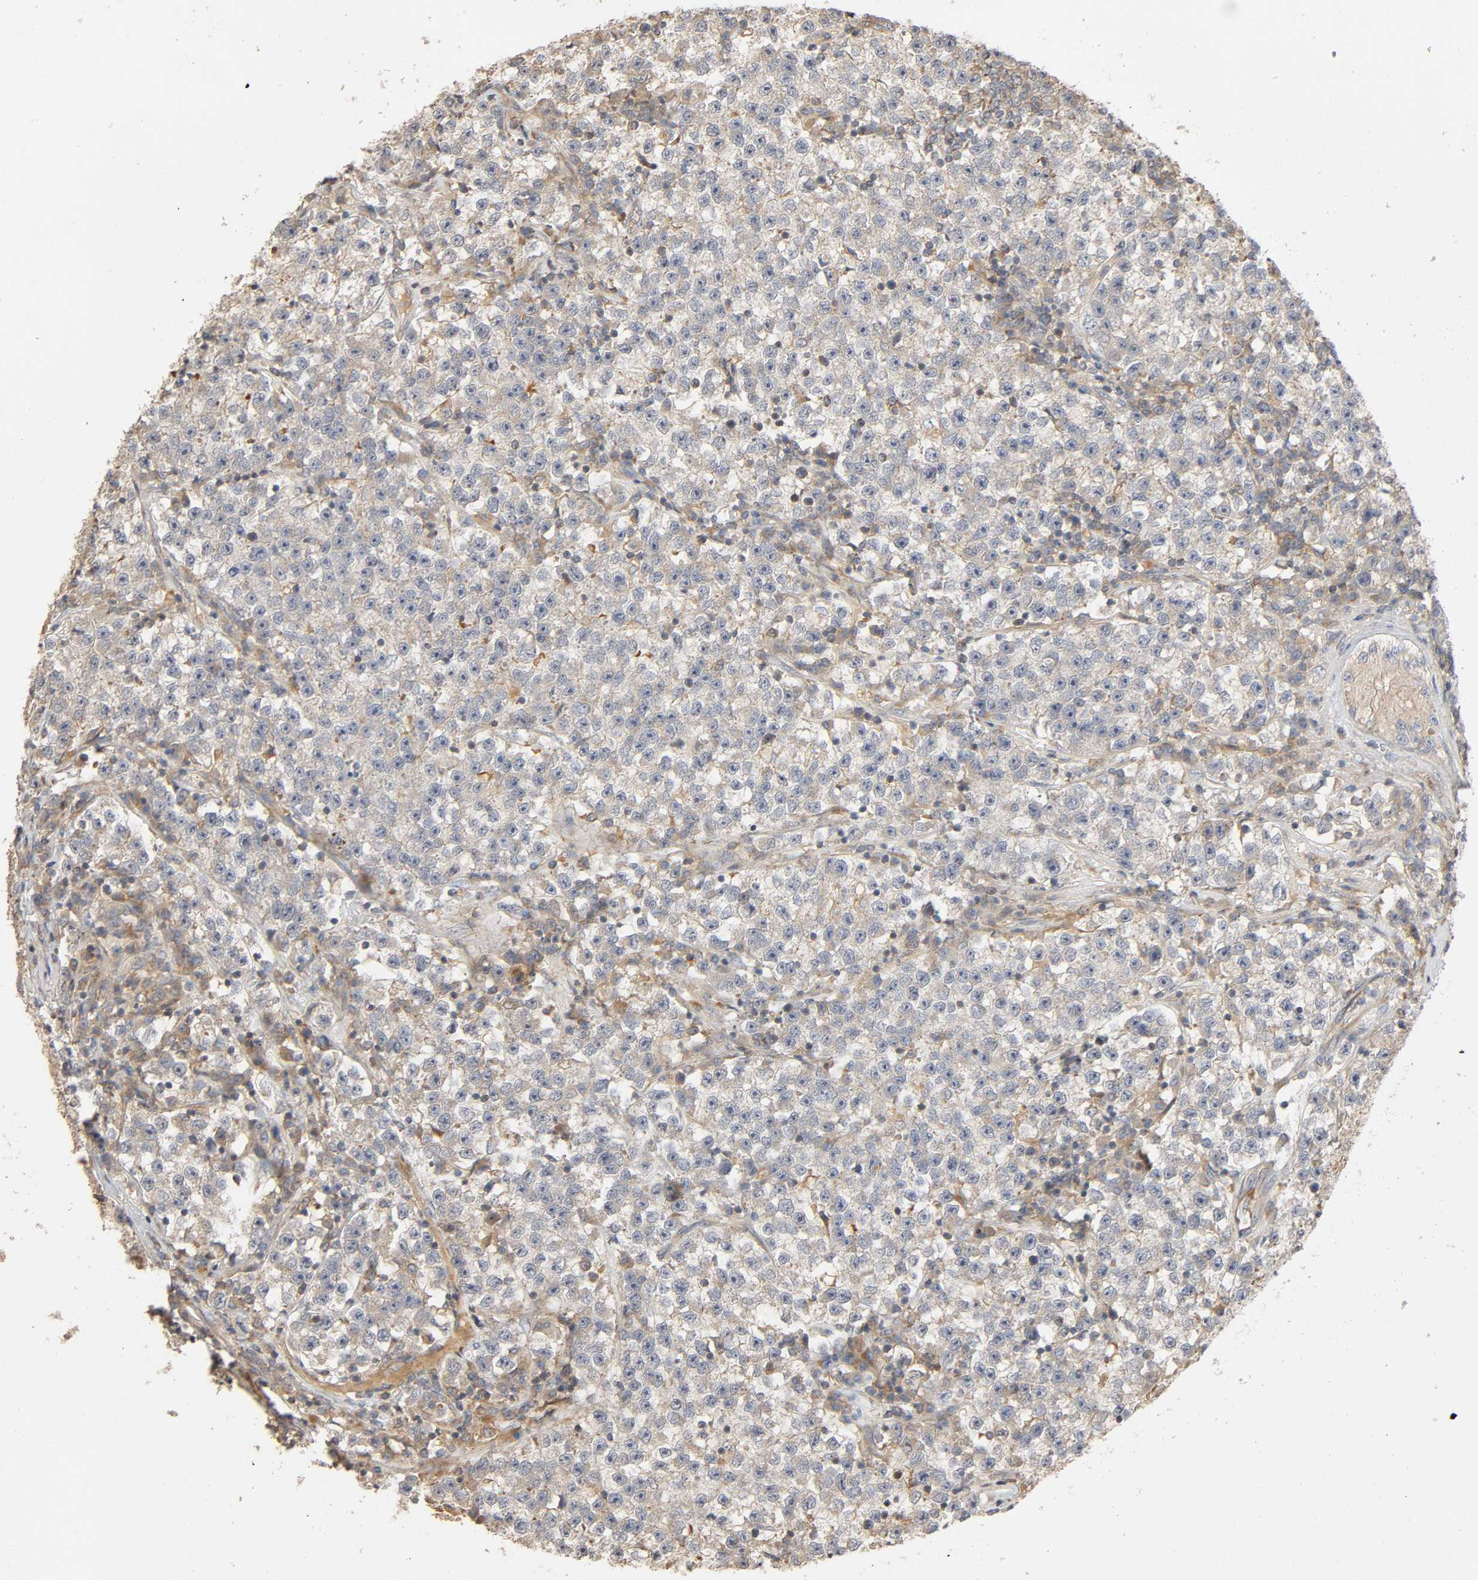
{"staining": {"intensity": "negative", "quantity": "none", "location": "none"}, "tissue": "testis cancer", "cell_type": "Tumor cells", "image_type": "cancer", "snomed": [{"axis": "morphology", "description": "Seminoma, NOS"}, {"axis": "topography", "description": "Testis"}], "caption": "Immunohistochemistry (IHC) image of testis cancer stained for a protein (brown), which shows no staining in tumor cells. The staining is performed using DAB brown chromogen with nuclei counter-stained in using hematoxylin.", "gene": "SGSM1", "patient": {"sex": "male", "age": 22}}